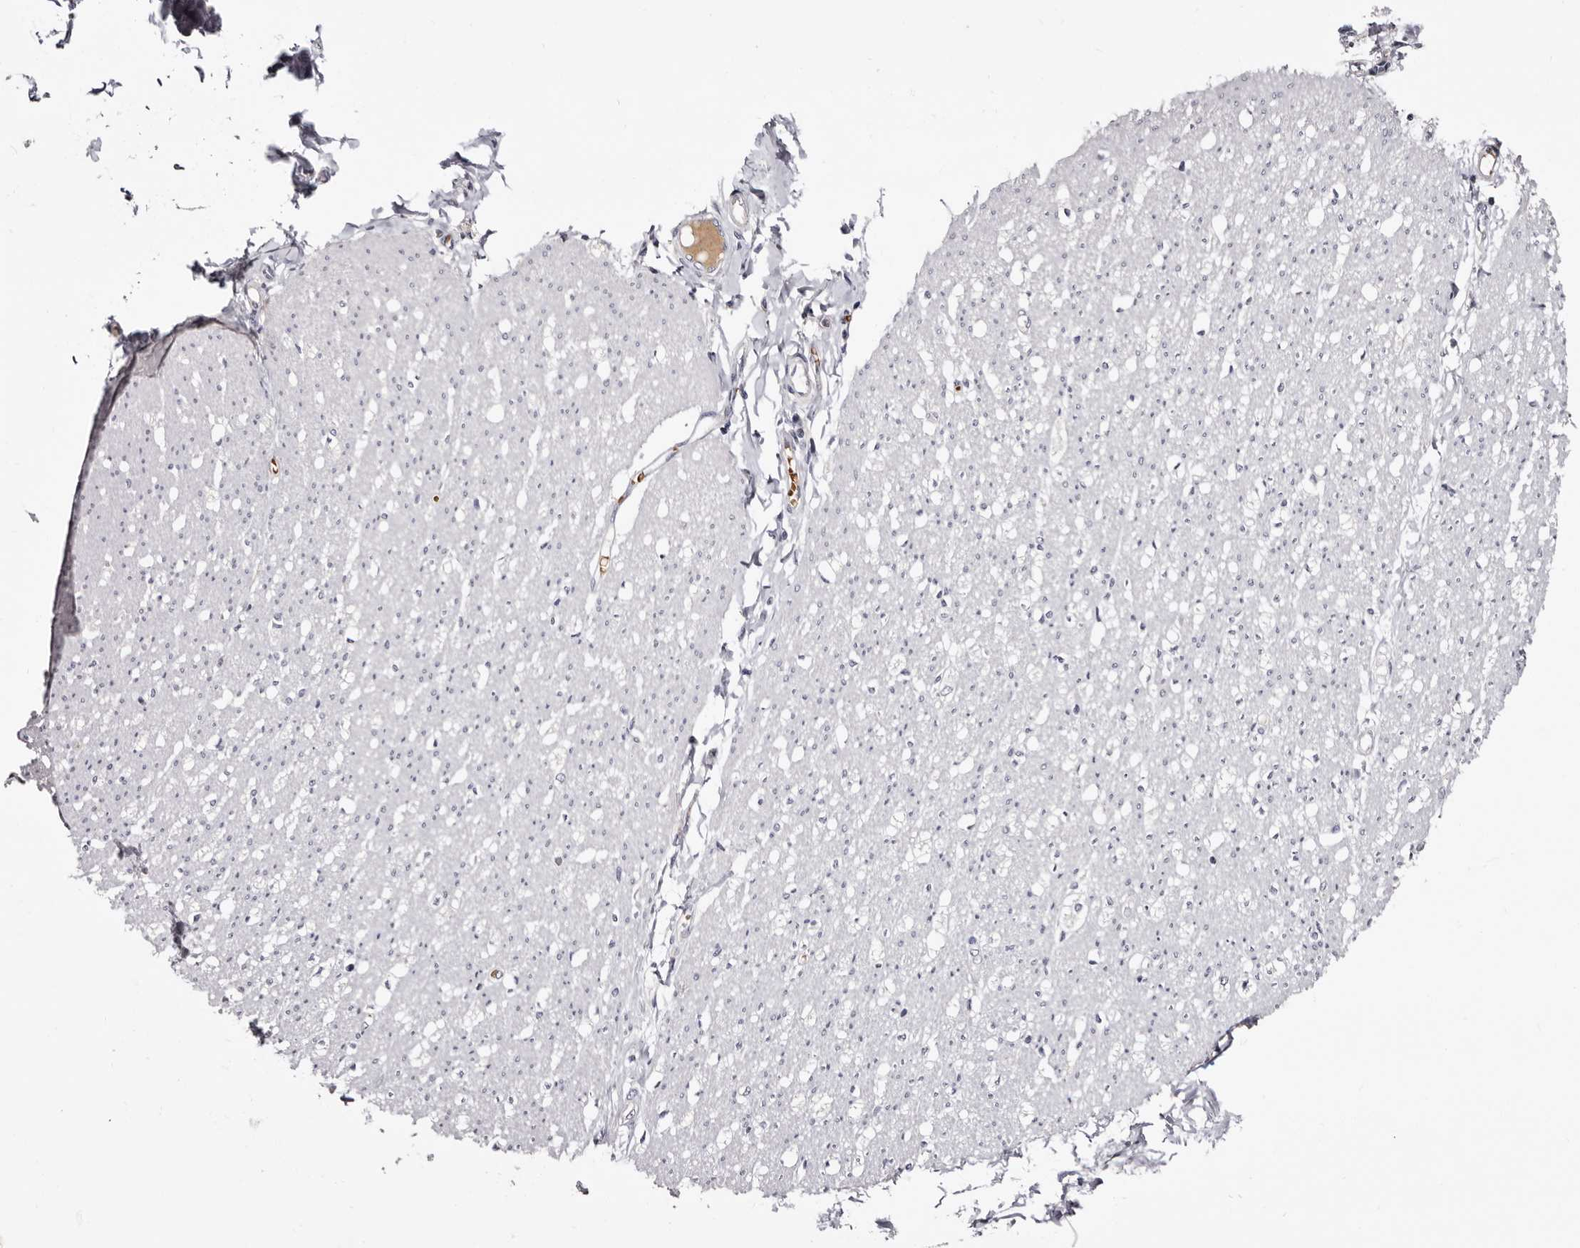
{"staining": {"intensity": "negative", "quantity": "none", "location": "none"}, "tissue": "smooth muscle", "cell_type": "Smooth muscle cells", "image_type": "normal", "snomed": [{"axis": "morphology", "description": "Normal tissue, NOS"}, {"axis": "morphology", "description": "Adenocarcinoma, NOS"}, {"axis": "topography", "description": "Colon"}, {"axis": "topography", "description": "Peripheral nerve tissue"}], "caption": "Protein analysis of unremarkable smooth muscle exhibits no significant staining in smooth muscle cells. The staining is performed using DAB (3,3'-diaminobenzidine) brown chromogen with nuclei counter-stained in using hematoxylin.", "gene": "BPGM", "patient": {"sex": "male", "age": 14}}